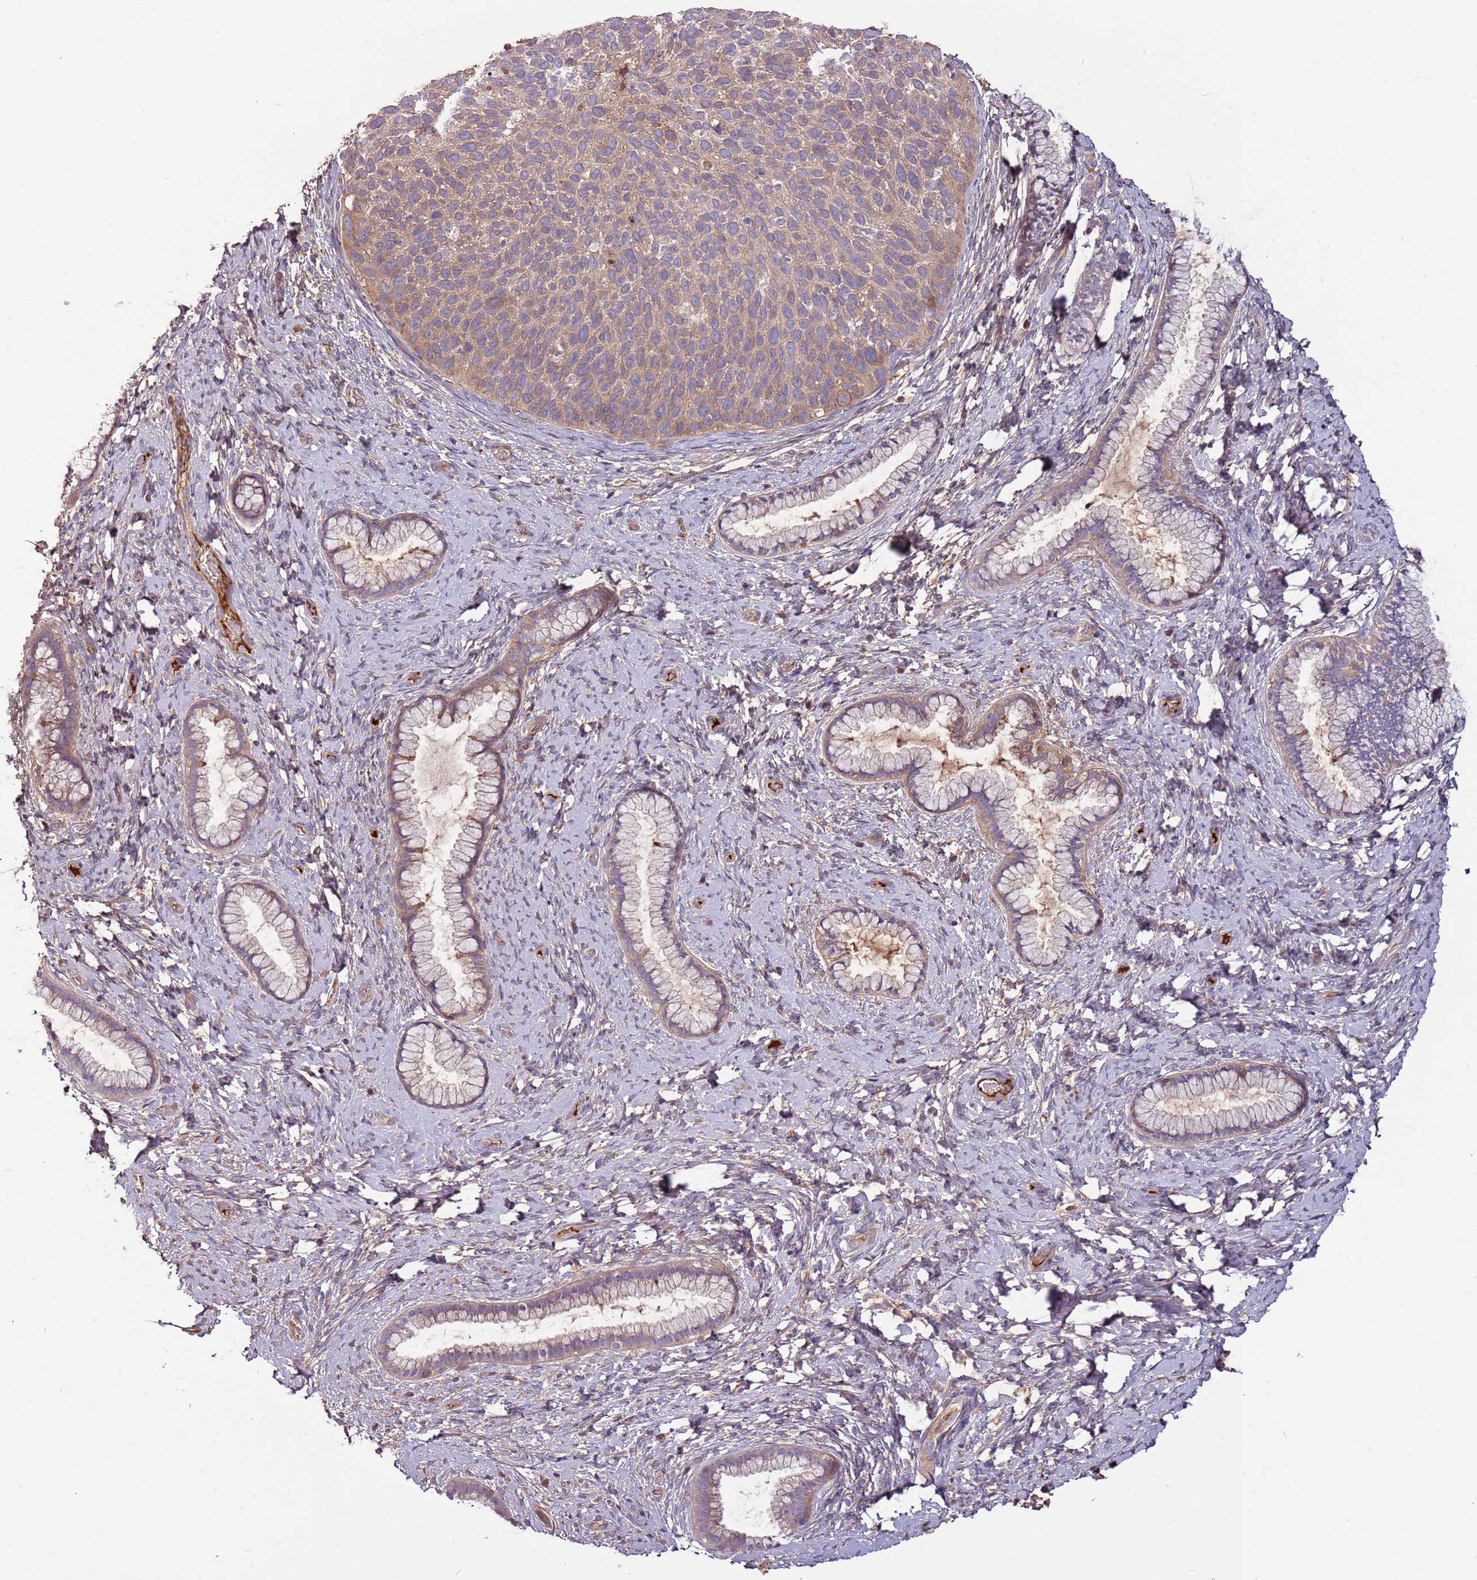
{"staining": {"intensity": "weak", "quantity": ">75%", "location": "cytoplasmic/membranous"}, "tissue": "cervical cancer", "cell_type": "Tumor cells", "image_type": "cancer", "snomed": [{"axis": "morphology", "description": "Squamous cell carcinoma, NOS"}, {"axis": "topography", "description": "Cervix"}], "caption": "Immunohistochemical staining of cervical cancer (squamous cell carcinoma) shows weak cytoplasmic/membranous protein staining in about >75% of tumor cells.", "gene": "DENR", "patient": {"sex": "female", "age": 80}}